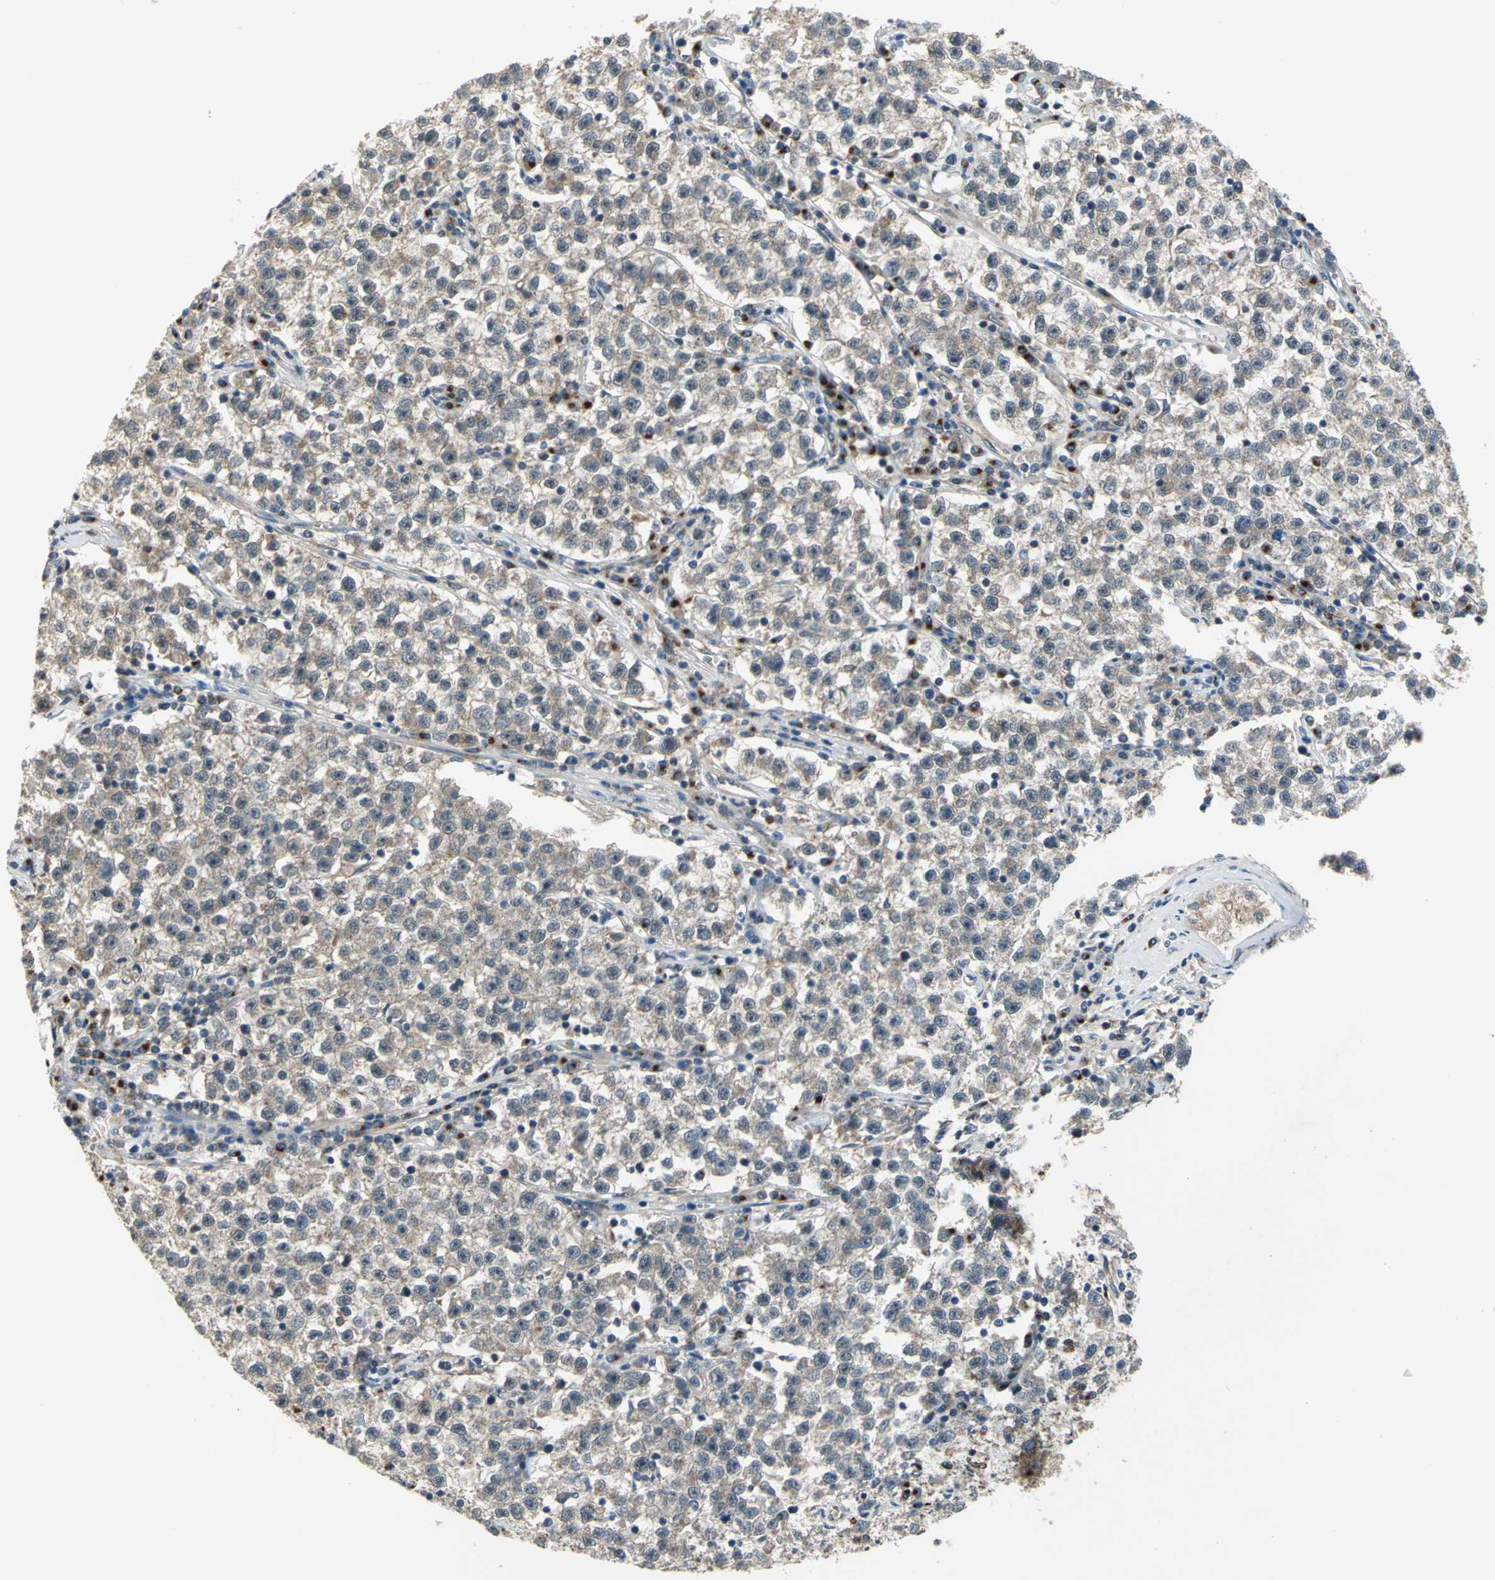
{"staining": {"intensity": "moderate", "quantity": ">75%", "location": "cytoplasmic/membranous"}, "tissue": "testis cancer", "cell_type": "Tumor cells", "image_type": "cancer", "snomed": [{"axis": "morphology", "description": "Seminoma, NOS"}, {"axis": "topography", "description": "Testis"}], "caption": "Approximately >75% of tumor cells in human seminoma (testis) reveal moderate cytoplasmic/membranous protein expression as visualized by brown immunohistochemical staining.", "gene": "NFKBIE", "patient": {"sex": "male", "age": 22}}